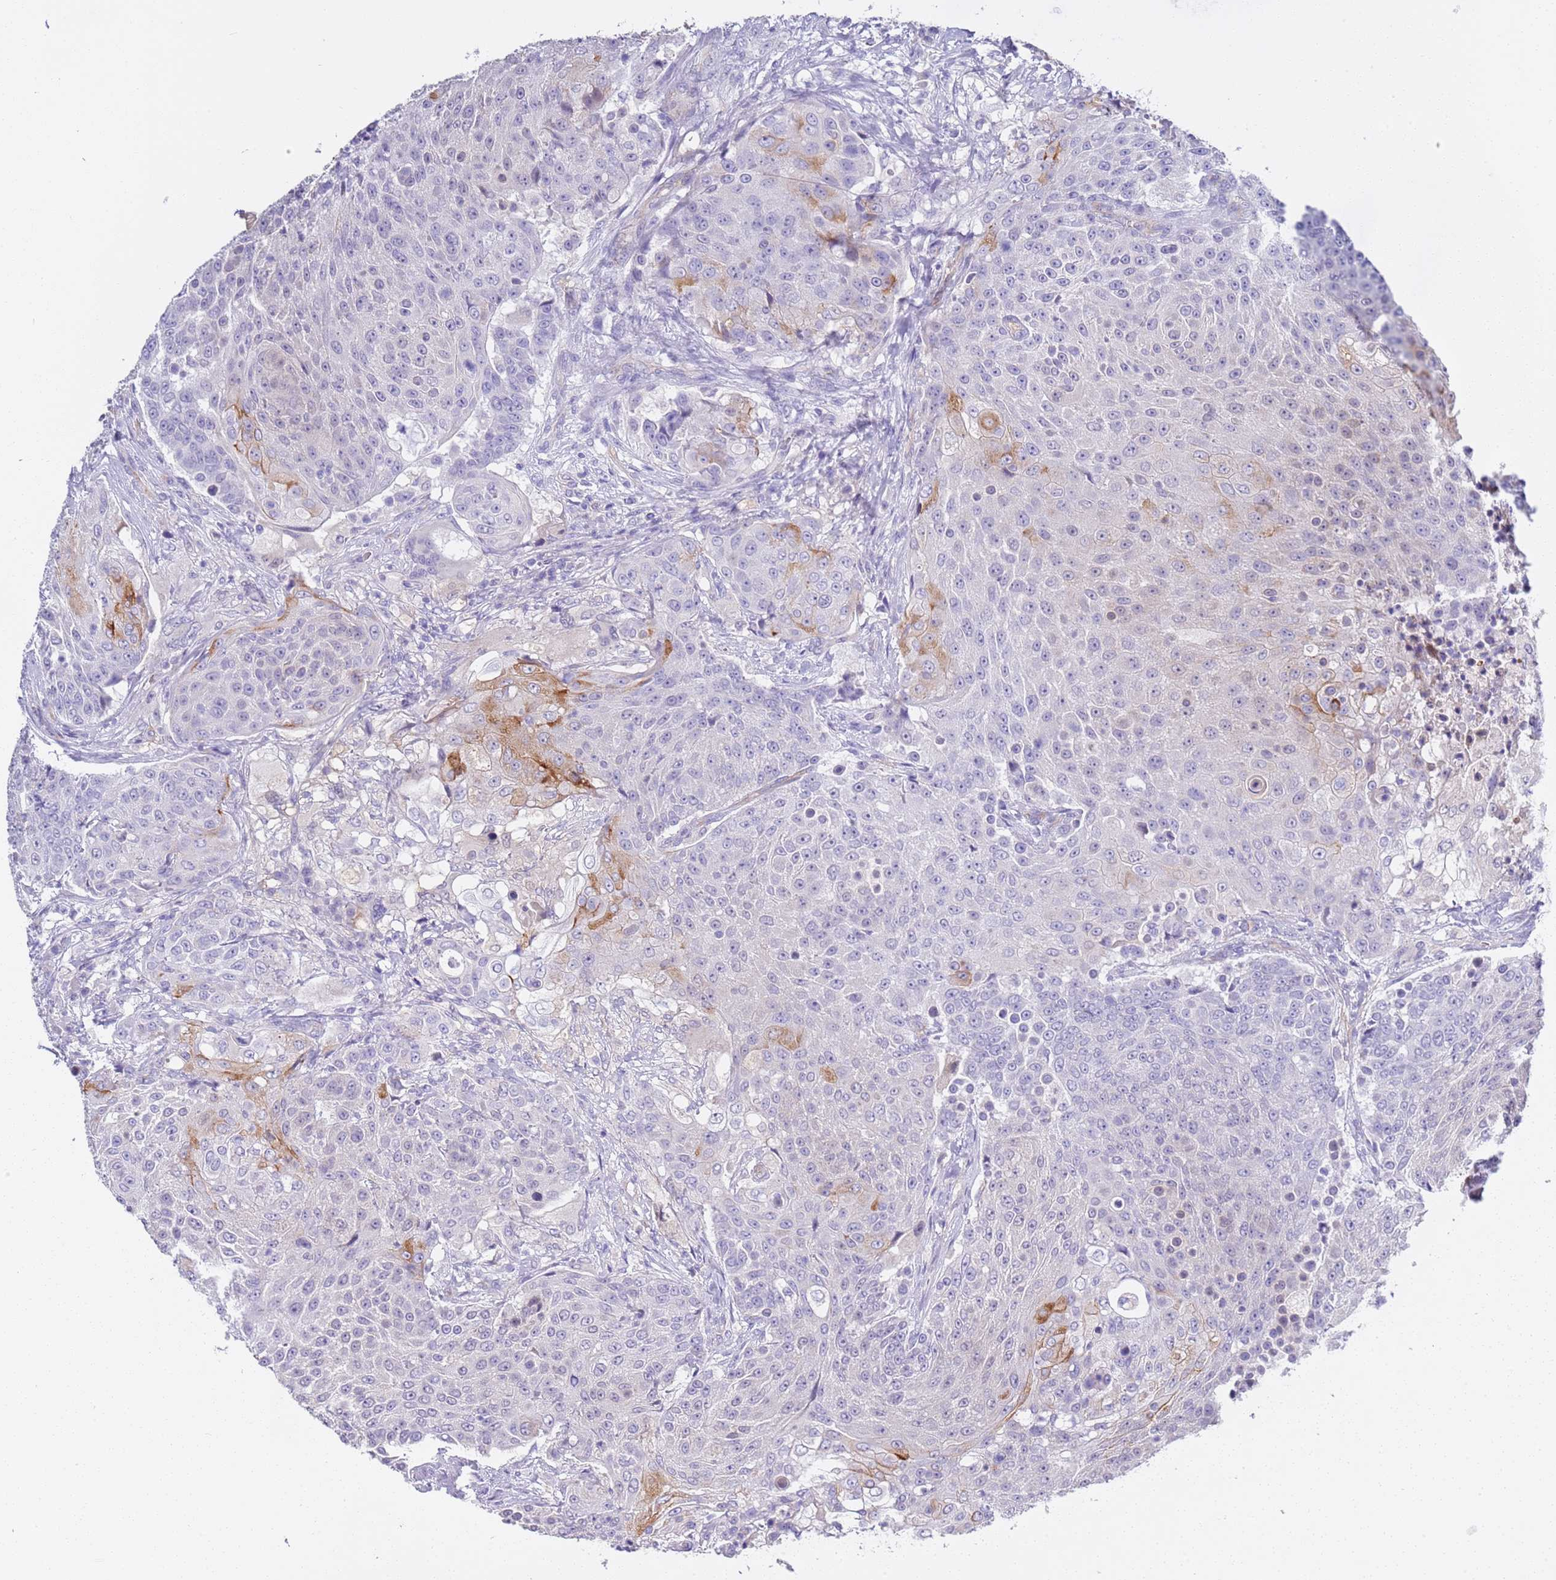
{"staining": {"intensity": "moderate", "quantity": "<25%", "location": "cytoplasmic/membranous"}, "tissue": "urothelial cancer", "cell_type": "Tumor cells", "image_type": "cancer", "snomed": [{"axis": "morphology", "description": "Urothelial carcinoma, High grade"}, {"axis": "topography", "description": "Urinary bladder"}], "caption": "A photomicrograph of human urothelial carcinoma (high-grade) stained for a protein demonstrates moderate cytoplasmic/membranous brown staining in tumor cells. (Stains: DAB in brown, nuclei in blue, Microscopy: brightfield microscopy at high magnification).", "gene": "BRMS1L", "patient": {"sex": "female", "age": 63}}